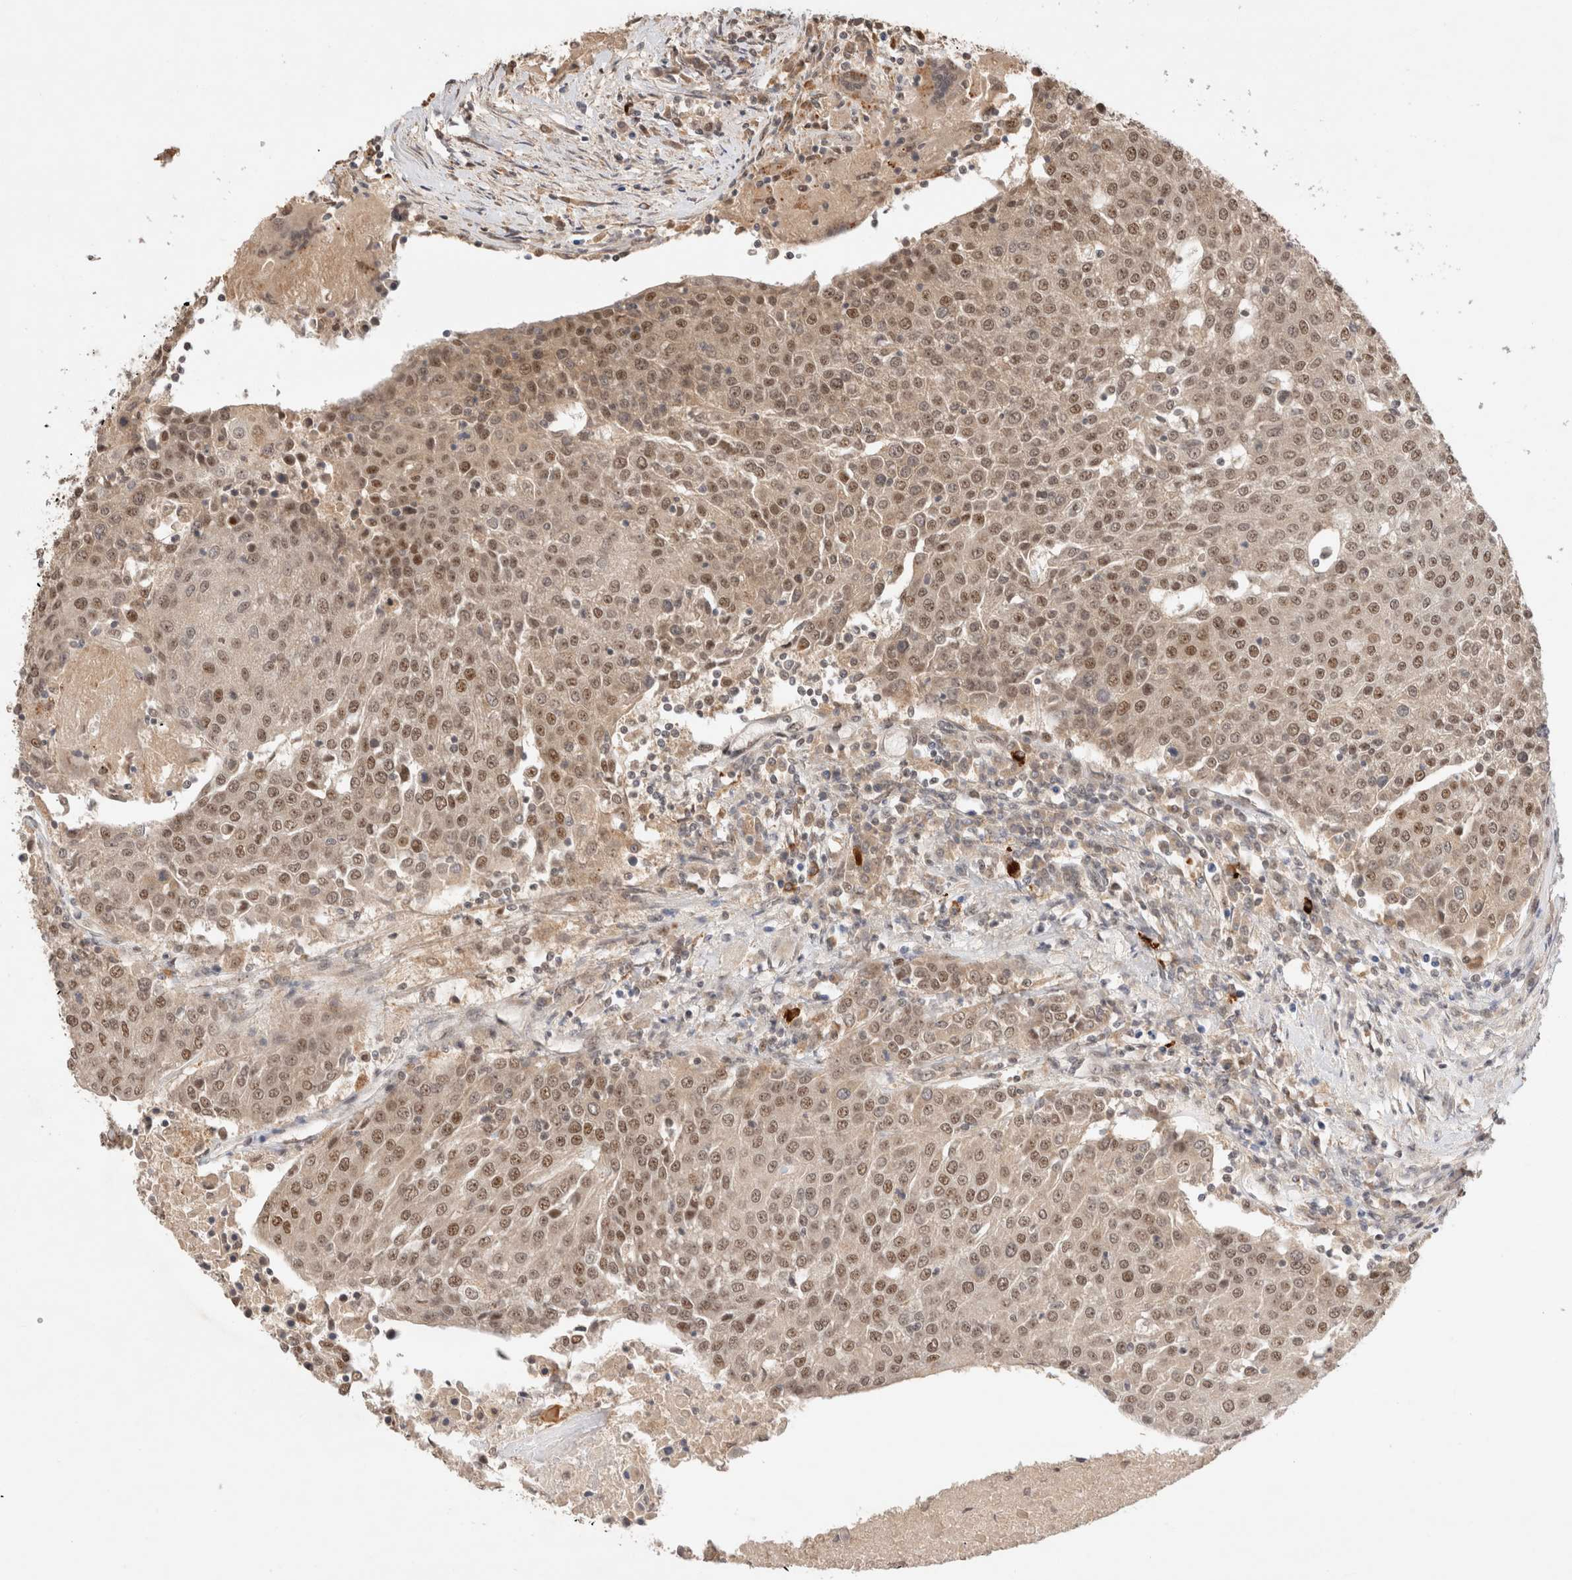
{"staining": {"intensity": "moderate", "quantity": ">75%", "location": "cytoplasmic/membranous,nuclear"}, "tissue": "urothelial cancer", "cell_type": "Tumor cells", "image_type": "cancer", "snomed": [{"axis": "morphology", "description": "Urothelial carcinoma, High grade"}, {"axis": "topography", "description": "Urinary bladder"}], "caption": "This micrograph exhibits immunohistochemistry staining of human urothelial cancer, with medium moderate cytoplasmic/membranous and nuclear expression in approximately >75% of tumor cells.", "gene": "MPHOSPH6", "patient": {"sex": "female", "age": 85}}